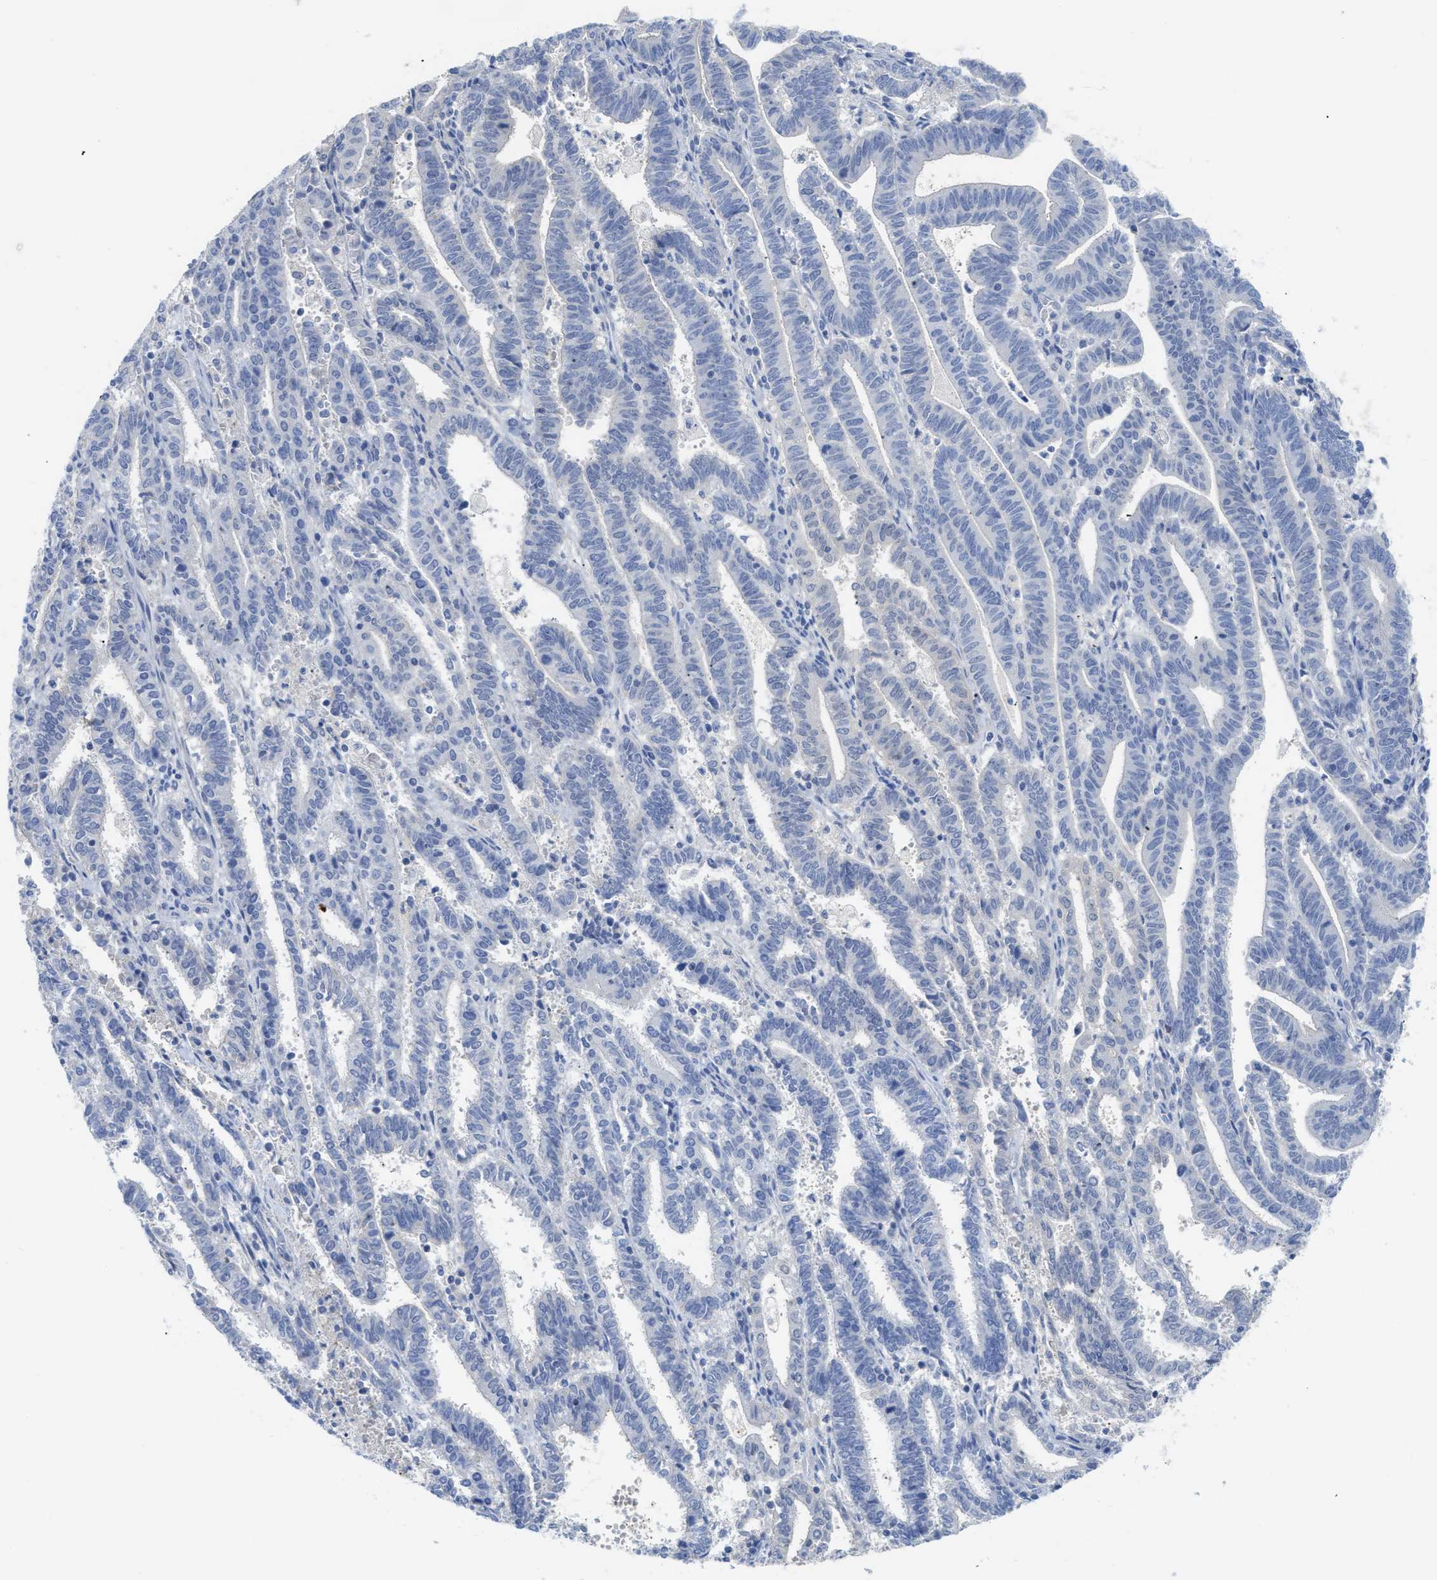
{"staining": {"intensity": "negative", "quantity": "none", "location": "none"}, "tissue": "endometrial cancer", "cell_type": "Tumor cells", "image_type": "cancer", "snomed": [{"axis": "morphology", "description": "Adenocarcinoma, NOS"}, {"axis": "topography", "description": "Uterus"}], "caption": "This is a image of immunohistochemistry (IHC) staining of endometrial cancer, which shows no positivity in tumor cells.", "gene": "MYL3", "patient": {"sex": "female", "age": 83}}